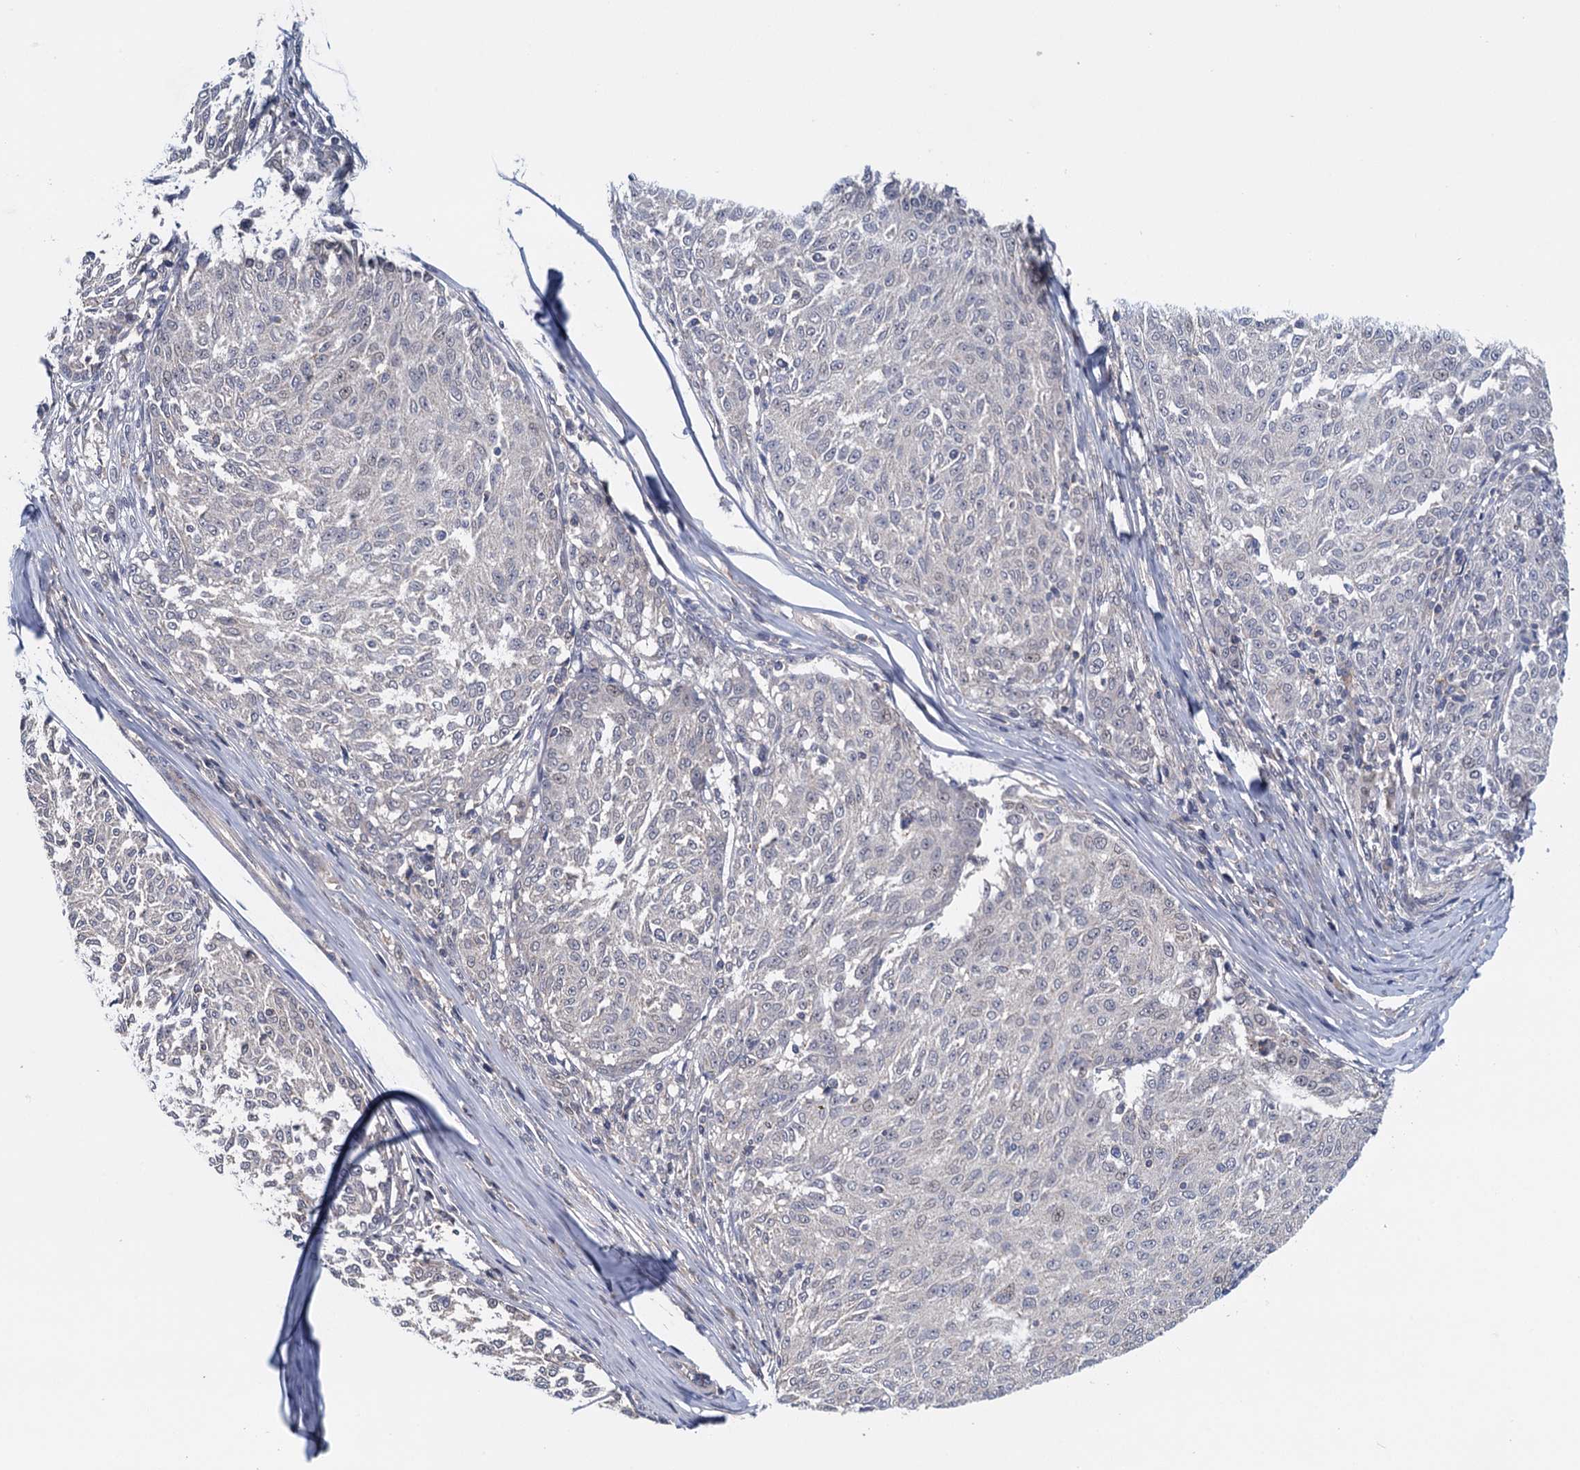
{"staining": {"intensity": "negative", "quantity": "none", "location": "none"}, "tissue": "melanoma", "cell_type": "Tumor cells", "image_type": "cancer", "snomed": [{"axis": "morphology", "description": "Malignant melanoma, NOS"}, {"axis": "topography", "description": "Skin"}], "caption": "This is an immunohistochemistry (IHC) micrograph of malignant melanoma. There is no positivity in tumor cells.", "gene": "MDM1", "patient": {"sex": "female", "age": 72}}